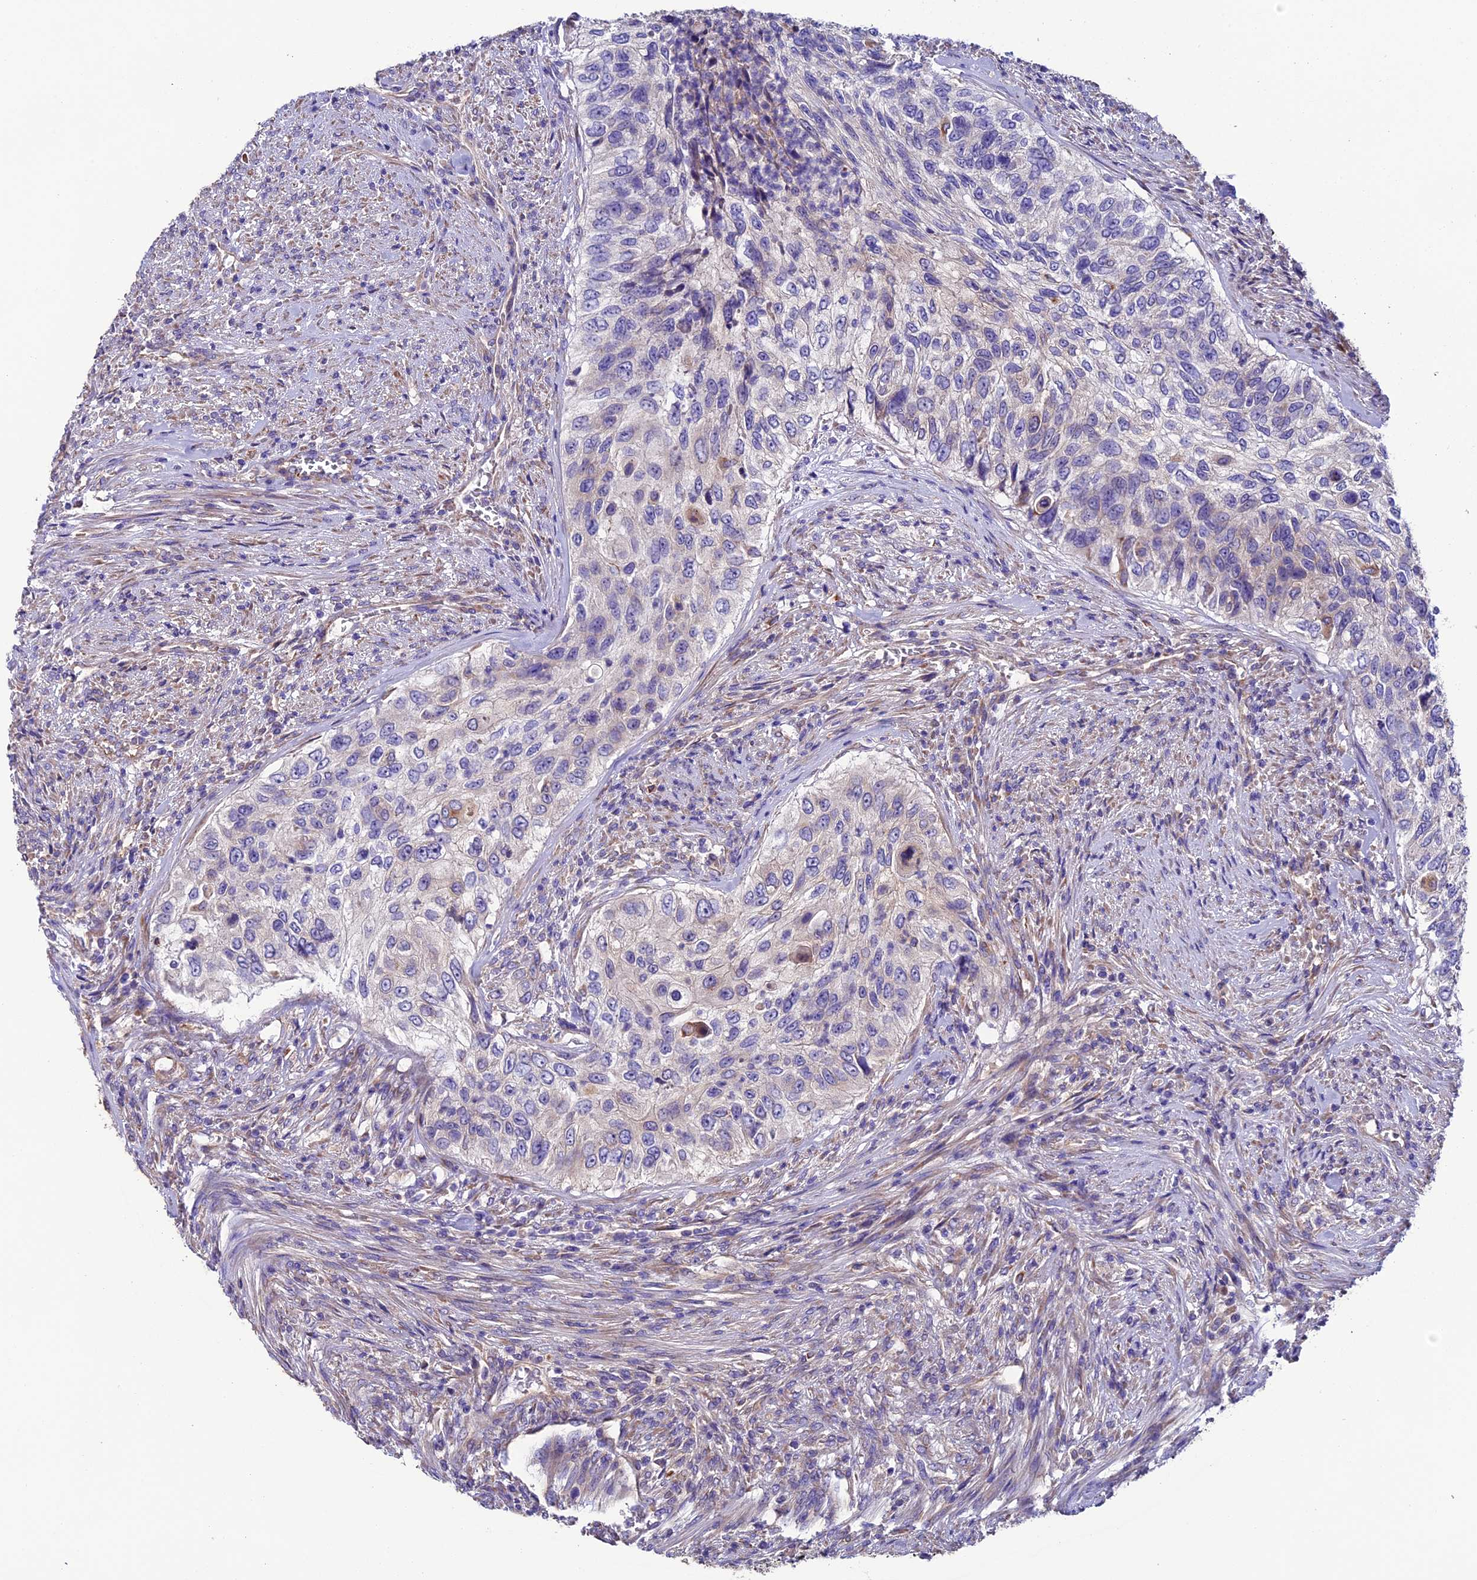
{"staining": {"intensity": "negative", "quantity": "none", "location": "none"}, "tissue": "urothelial cancer", "cell_type": "Tumor cells", "image_type": "cancer", "snomed": [{"axis": "morphology", "description": "Urothelial carcinoma, High grade"}, {"axis": "topography", "description": "Urinary bladder"}], "caption": "Protein analysis of urothelial cancer demonstrates no significant staining in tumor cells.", "gene": "CLN5", "patient": {"sex": "female", "age": 60}}